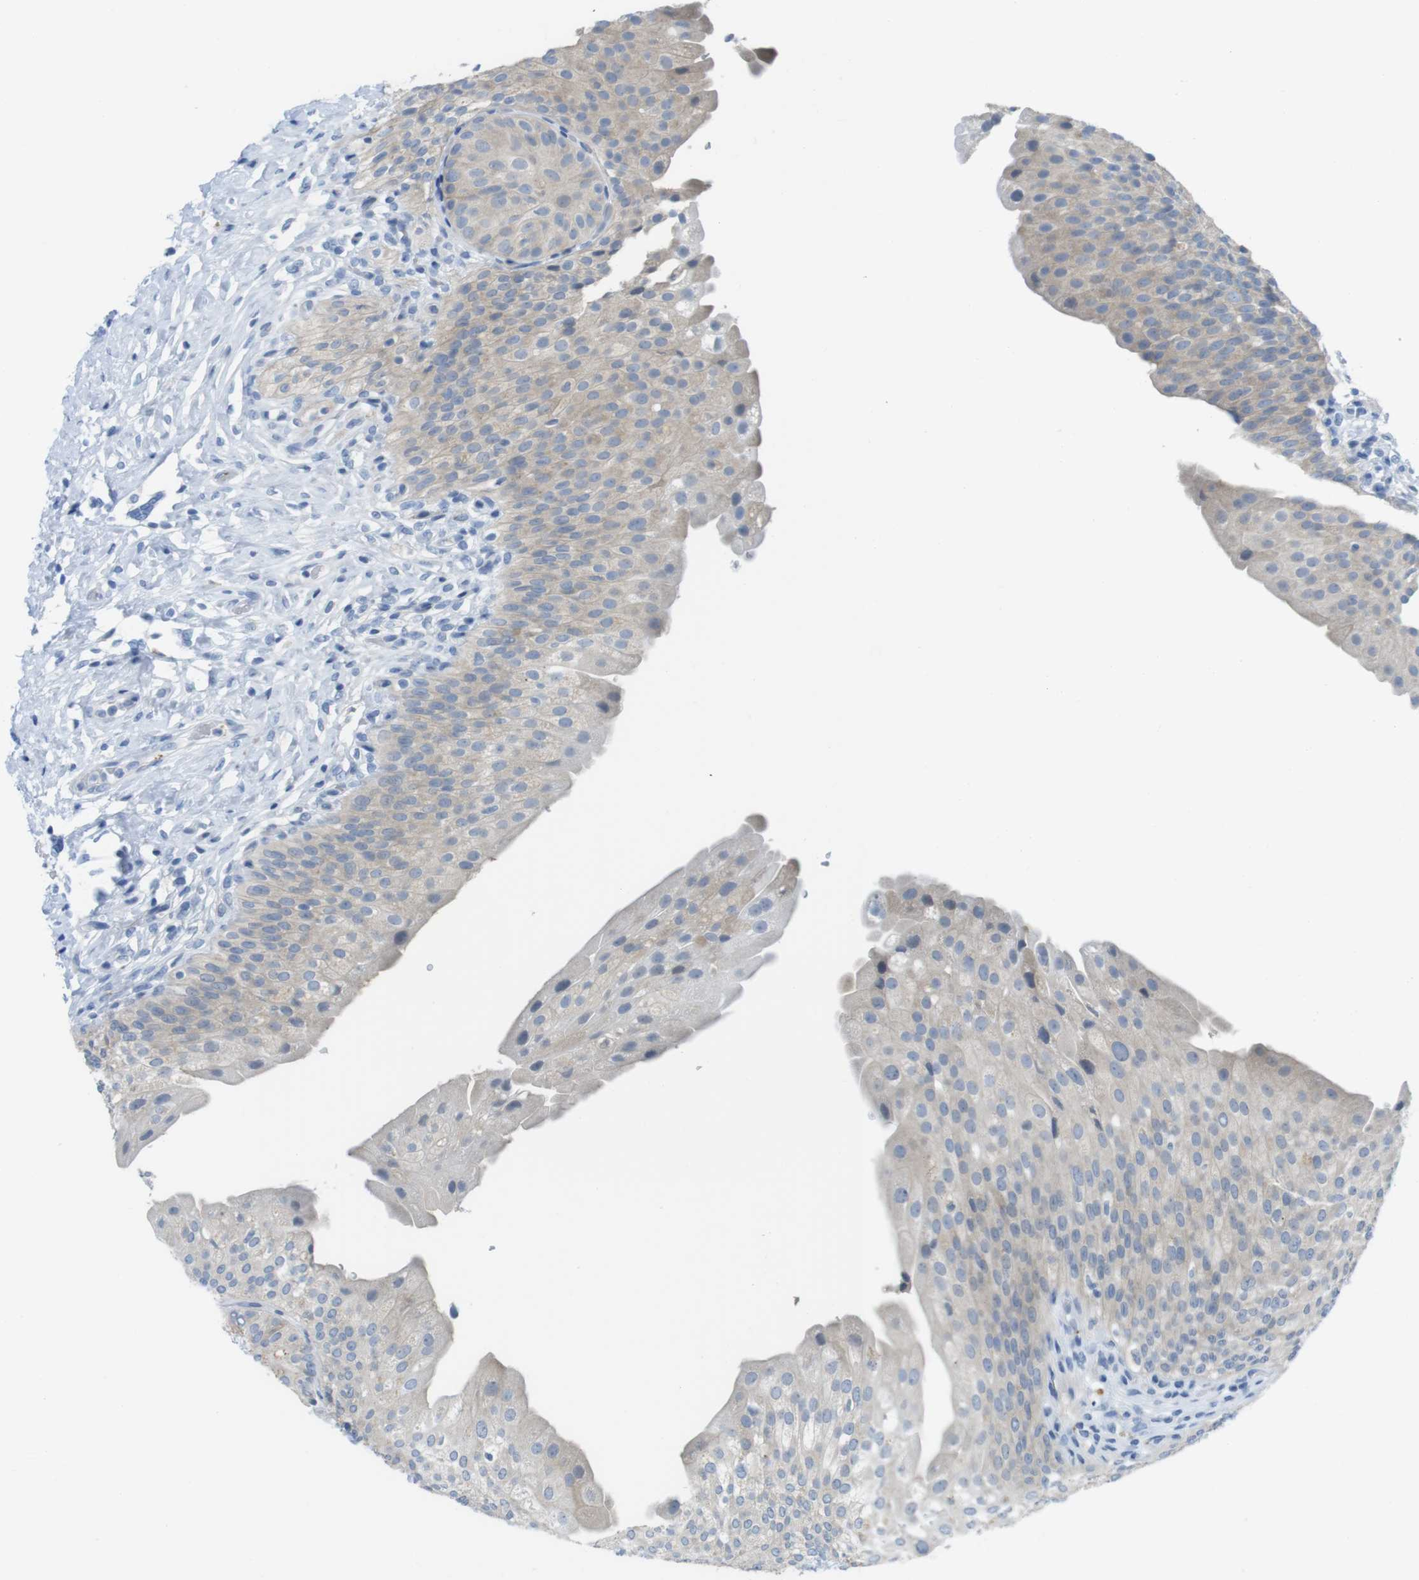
{"staining": {"intensity": "moderate", "quantity": ">75%", "location": "cytoplasmic/membranous"}, "tissue": "urinary bladder", "cell_type": "Urothelial cells", "image_type": "normal", "snomed": [{"axis": "morphology", "description": "Normal tissue, NOS"}, {"axis": "morphology", "description": "Urothelial carcinoma, High grade"}, {"axis": "topography", "description": "Urinary bladder"}], "caption": "Urinary bladder stained with DAB IHC exhibits medium levels of moderate cytoplasmic/membranous positivity in about >75% of urothelial cells. (Stains: DAB in brown, nuclei in blue, Microscopy: brightfield microscopy at high magnification).", "gene": "CASP2", "patient": {"sex": "male", "age": 46}}